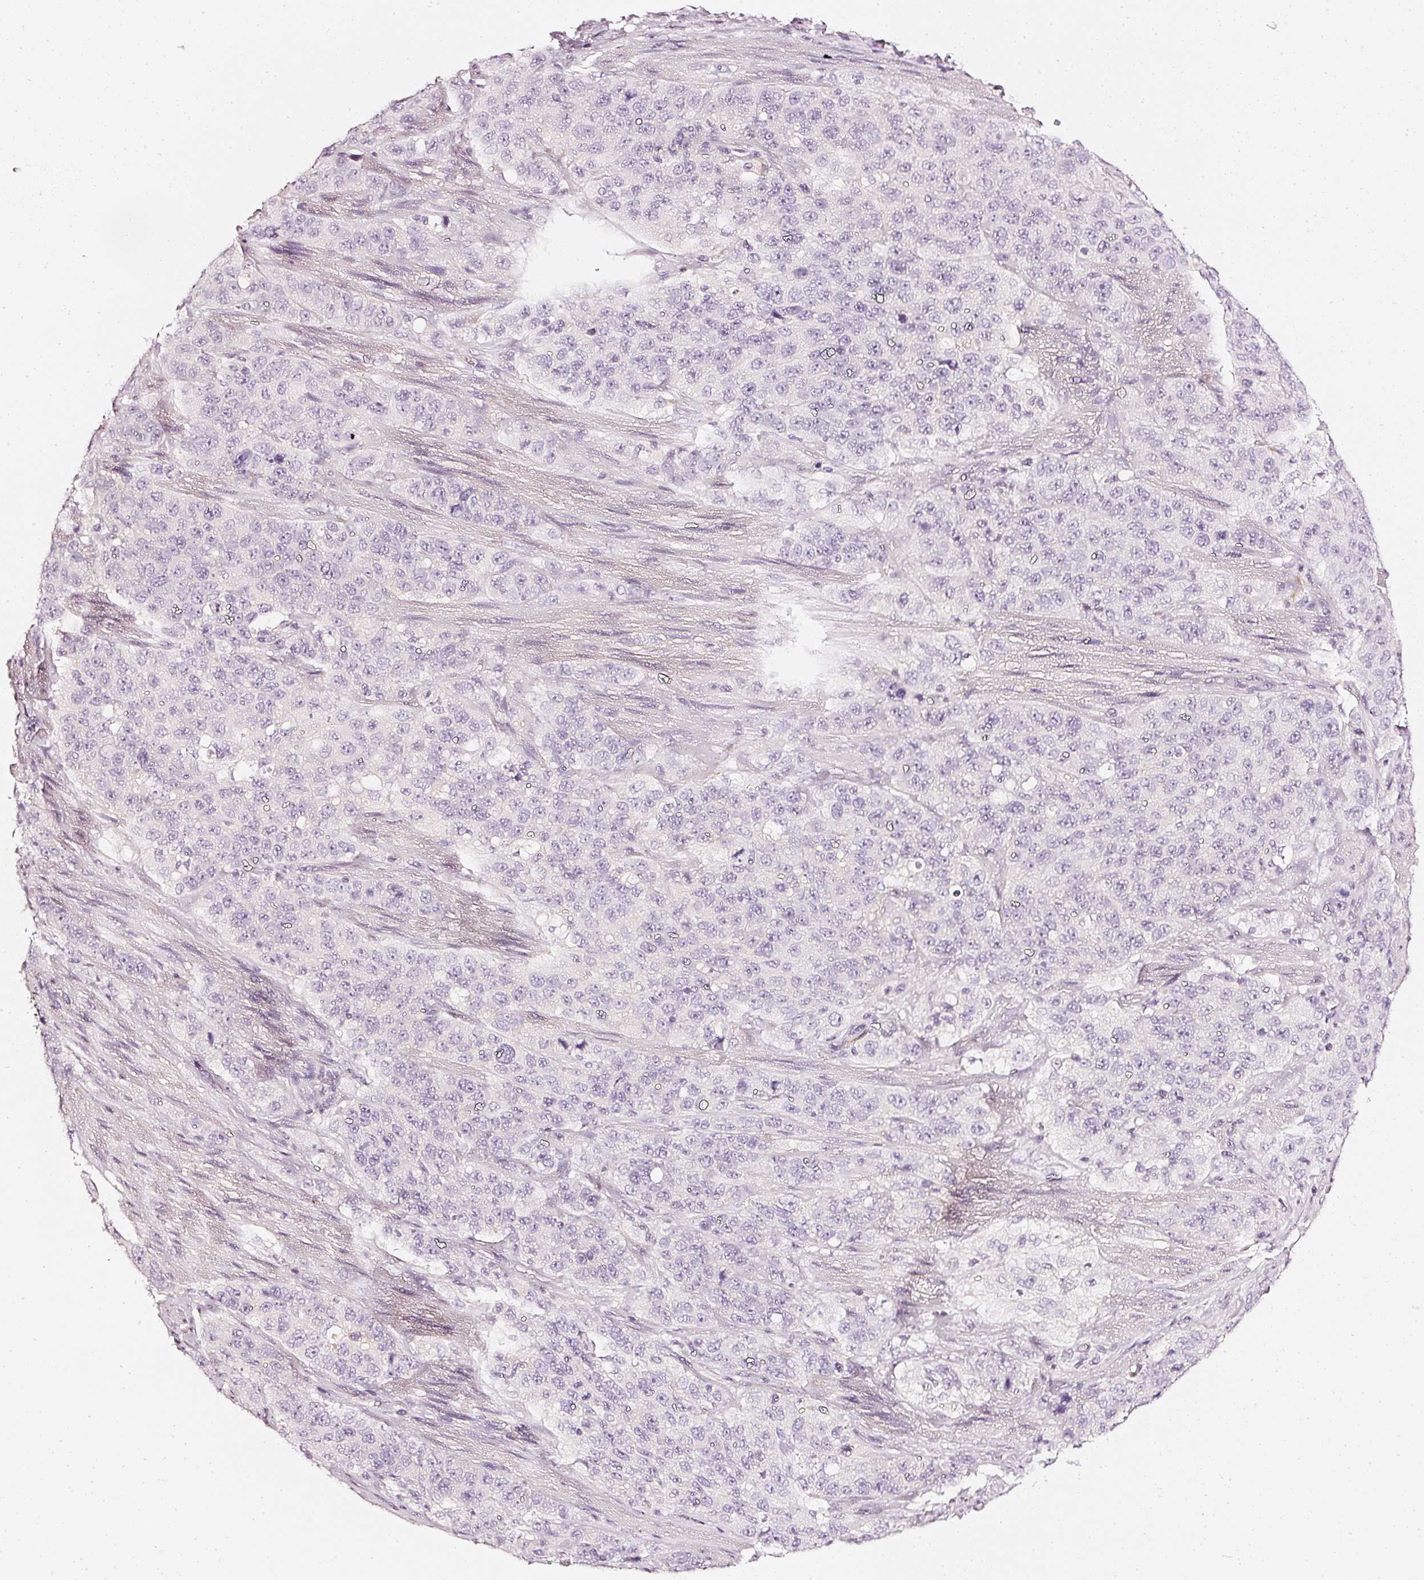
{"staining": {"intensity": "negative", "quantity": "none", "location": "none"}, "tissue": "stomach cancer", "cell_type": "Tumor cells", "image_type": "cancer", "snomed": [{"axis": "morphology", "description": "Adenocarcinoma, NOS"}, {"axis": "topography", "description": "Stomach"}], "caption": "This is a photomicrograph of IHC staining of stomach adenocarcinoma, which shows no expression in tumor cells. (DAB (3,3'-diaminobenzidine) immunohistochemistry (IHC) with hematoxylin counter stain).", "gene": "CNP", "patient": {"sex": "male", "age": 48}}